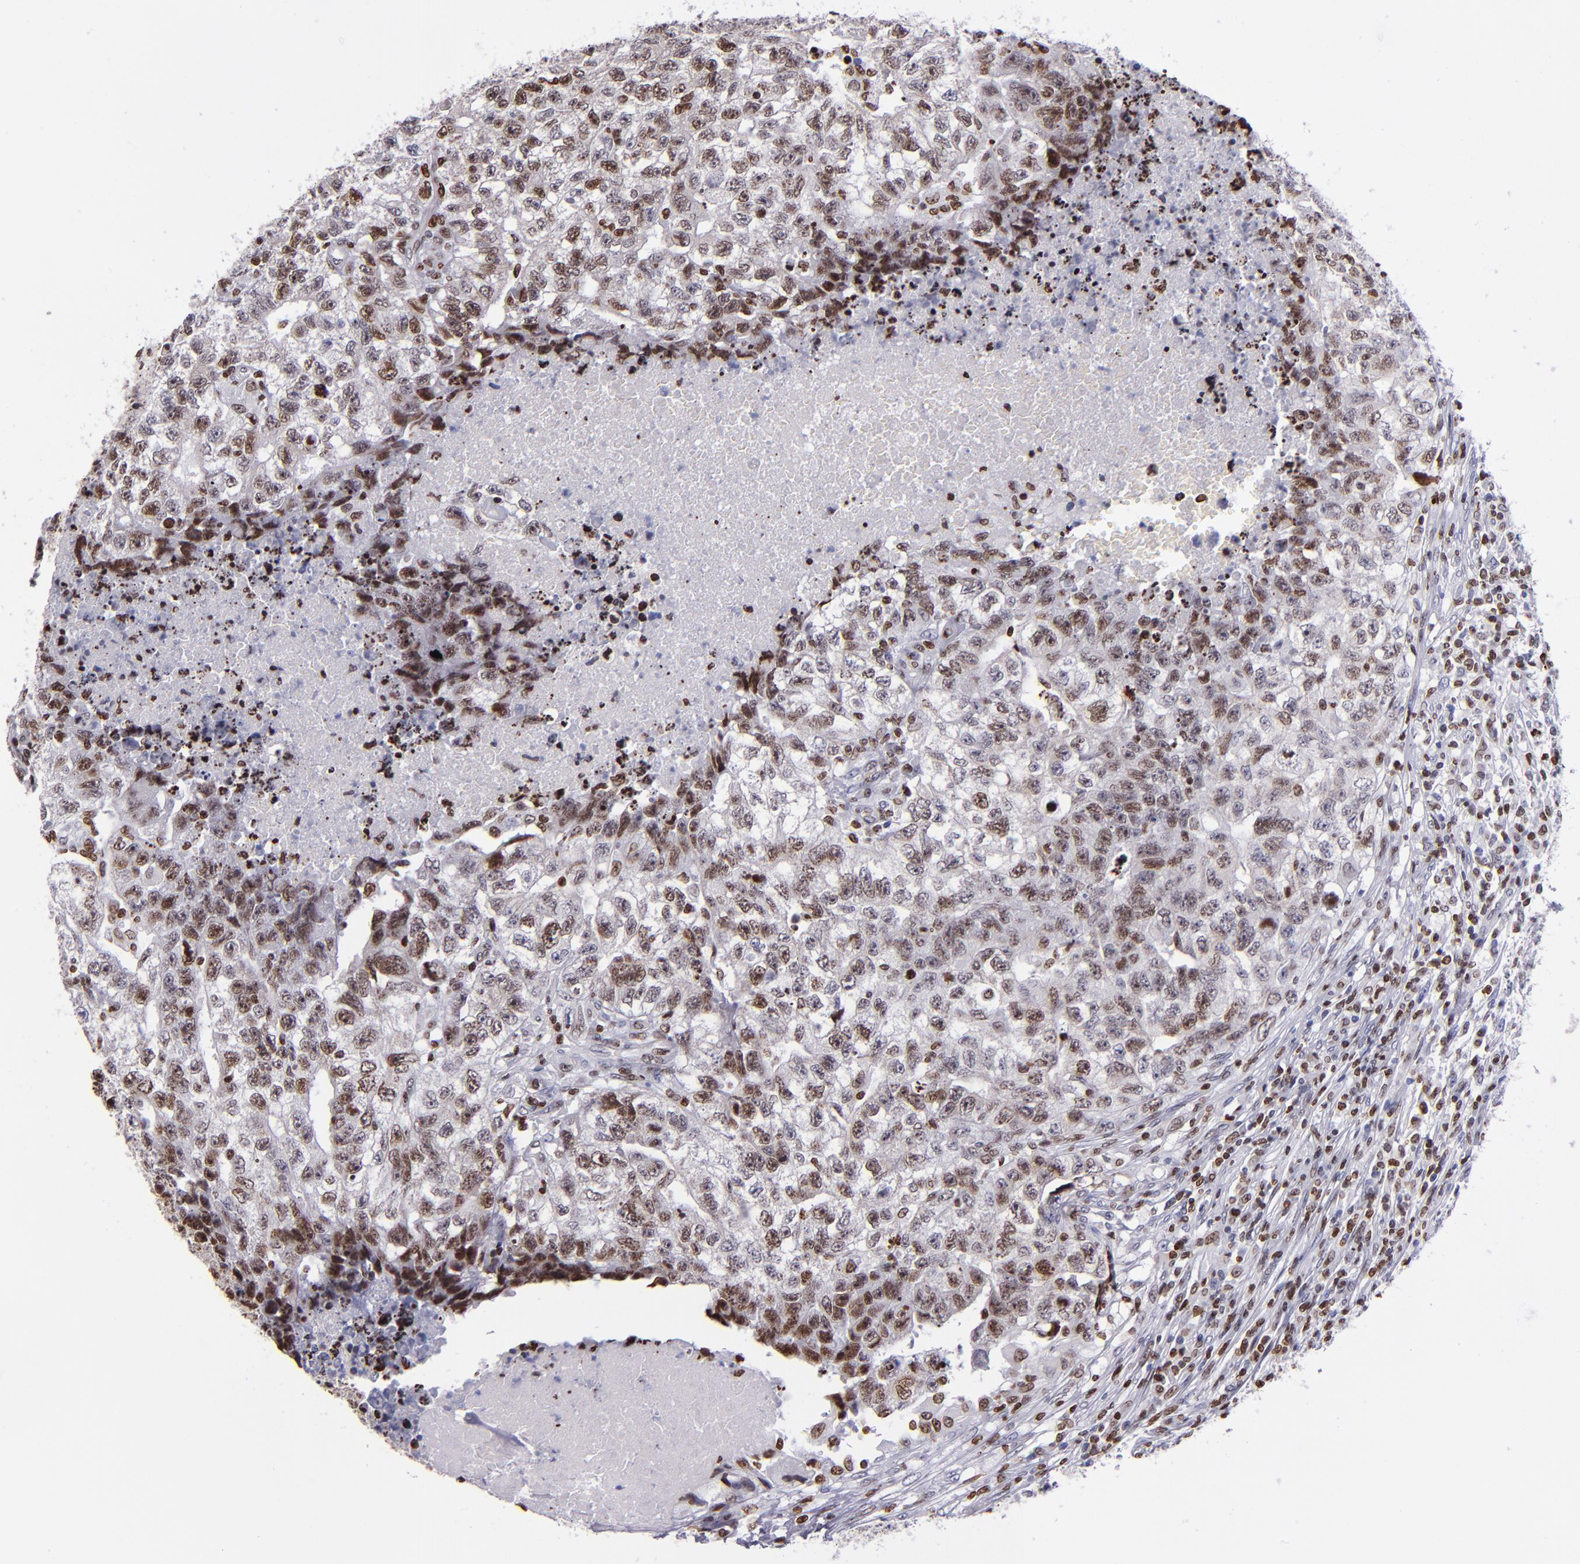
{"staining": {"intensity": "moderate", "quantity": "25%-75%", "location": "nuclear"}, "tissue": "testis cancer", "cell_type": "Tumor cells", "image_type": "cancer", "snomed": [{"axis": "morphology", "description": "Carcinoma, Embryonal, NOS"}, {"axis": "topography", "description": "Testis"}], "caption": "Immunohistochemistry (IHC) staining of testis cancer (embryonal carcinoma), which displays medium levels of moderate nuclear positivity in approximately 25%-75% of tumor cells indicating moderate nuclear protein positivity. The staining was performed using DAB (brown) for protein detection and nuclei were counterstained in hematoxylin (blue).", "gene": "CDKL5", "patient": {"sex": "male", "age": 21}}